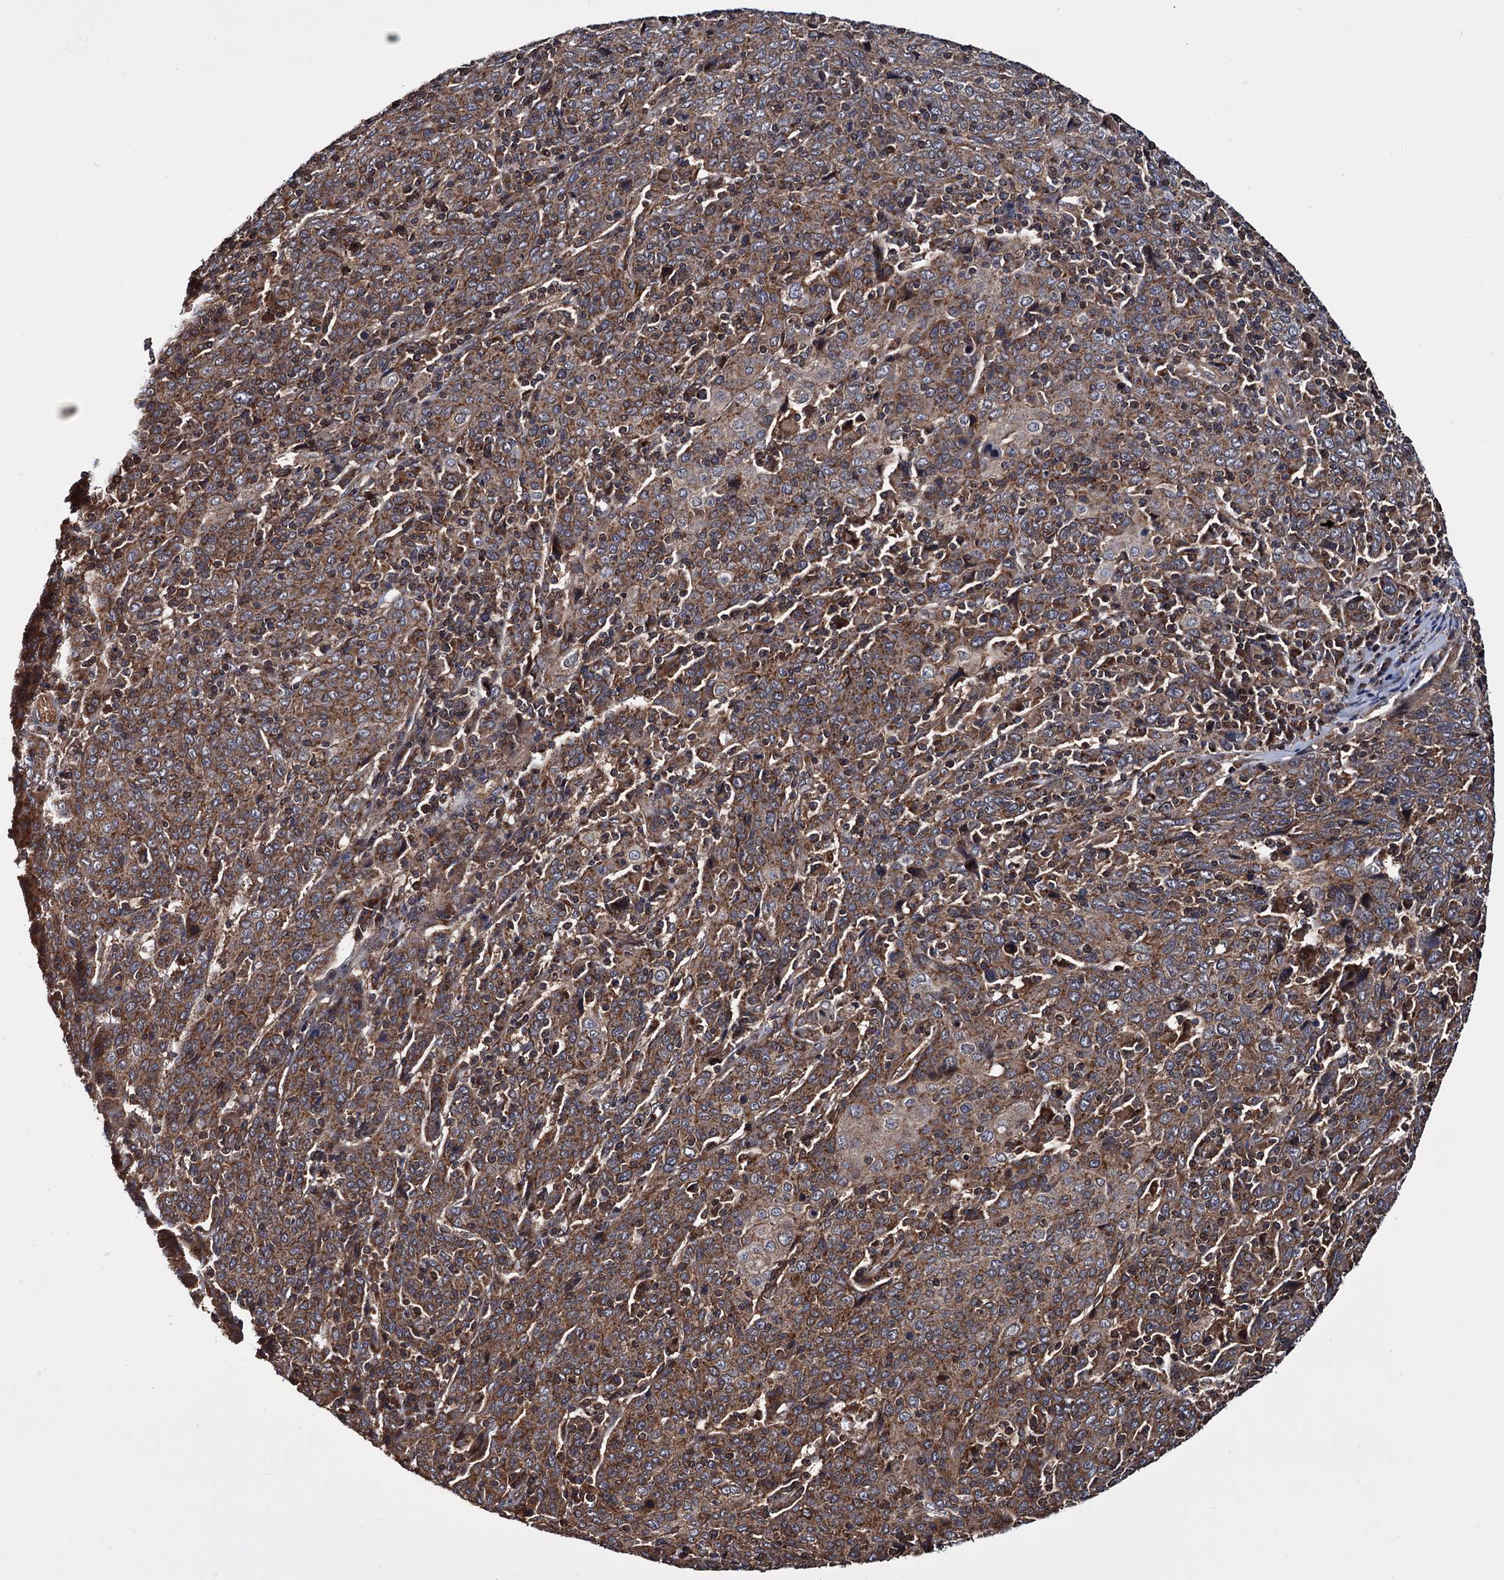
{"staining": {"intensity": "moderate", "quantity": ">75%", "location": "cytoplasmic/membranous"}, "tissue": "cervical cancer", "cell_type": "Tumor cells", "image_type": "cancer", "snomed": [{"axis": "morphology", "description": "Squamous cell carcinoma, NOS"}, {"axis": "topography", "description": "Cervix"}], "caption": "Human cervical cancer stained with a protein marker displays moderate staining in tumor cells.", "gene": "MRPL42", "patient": {"sex": "female", "age": 67}}